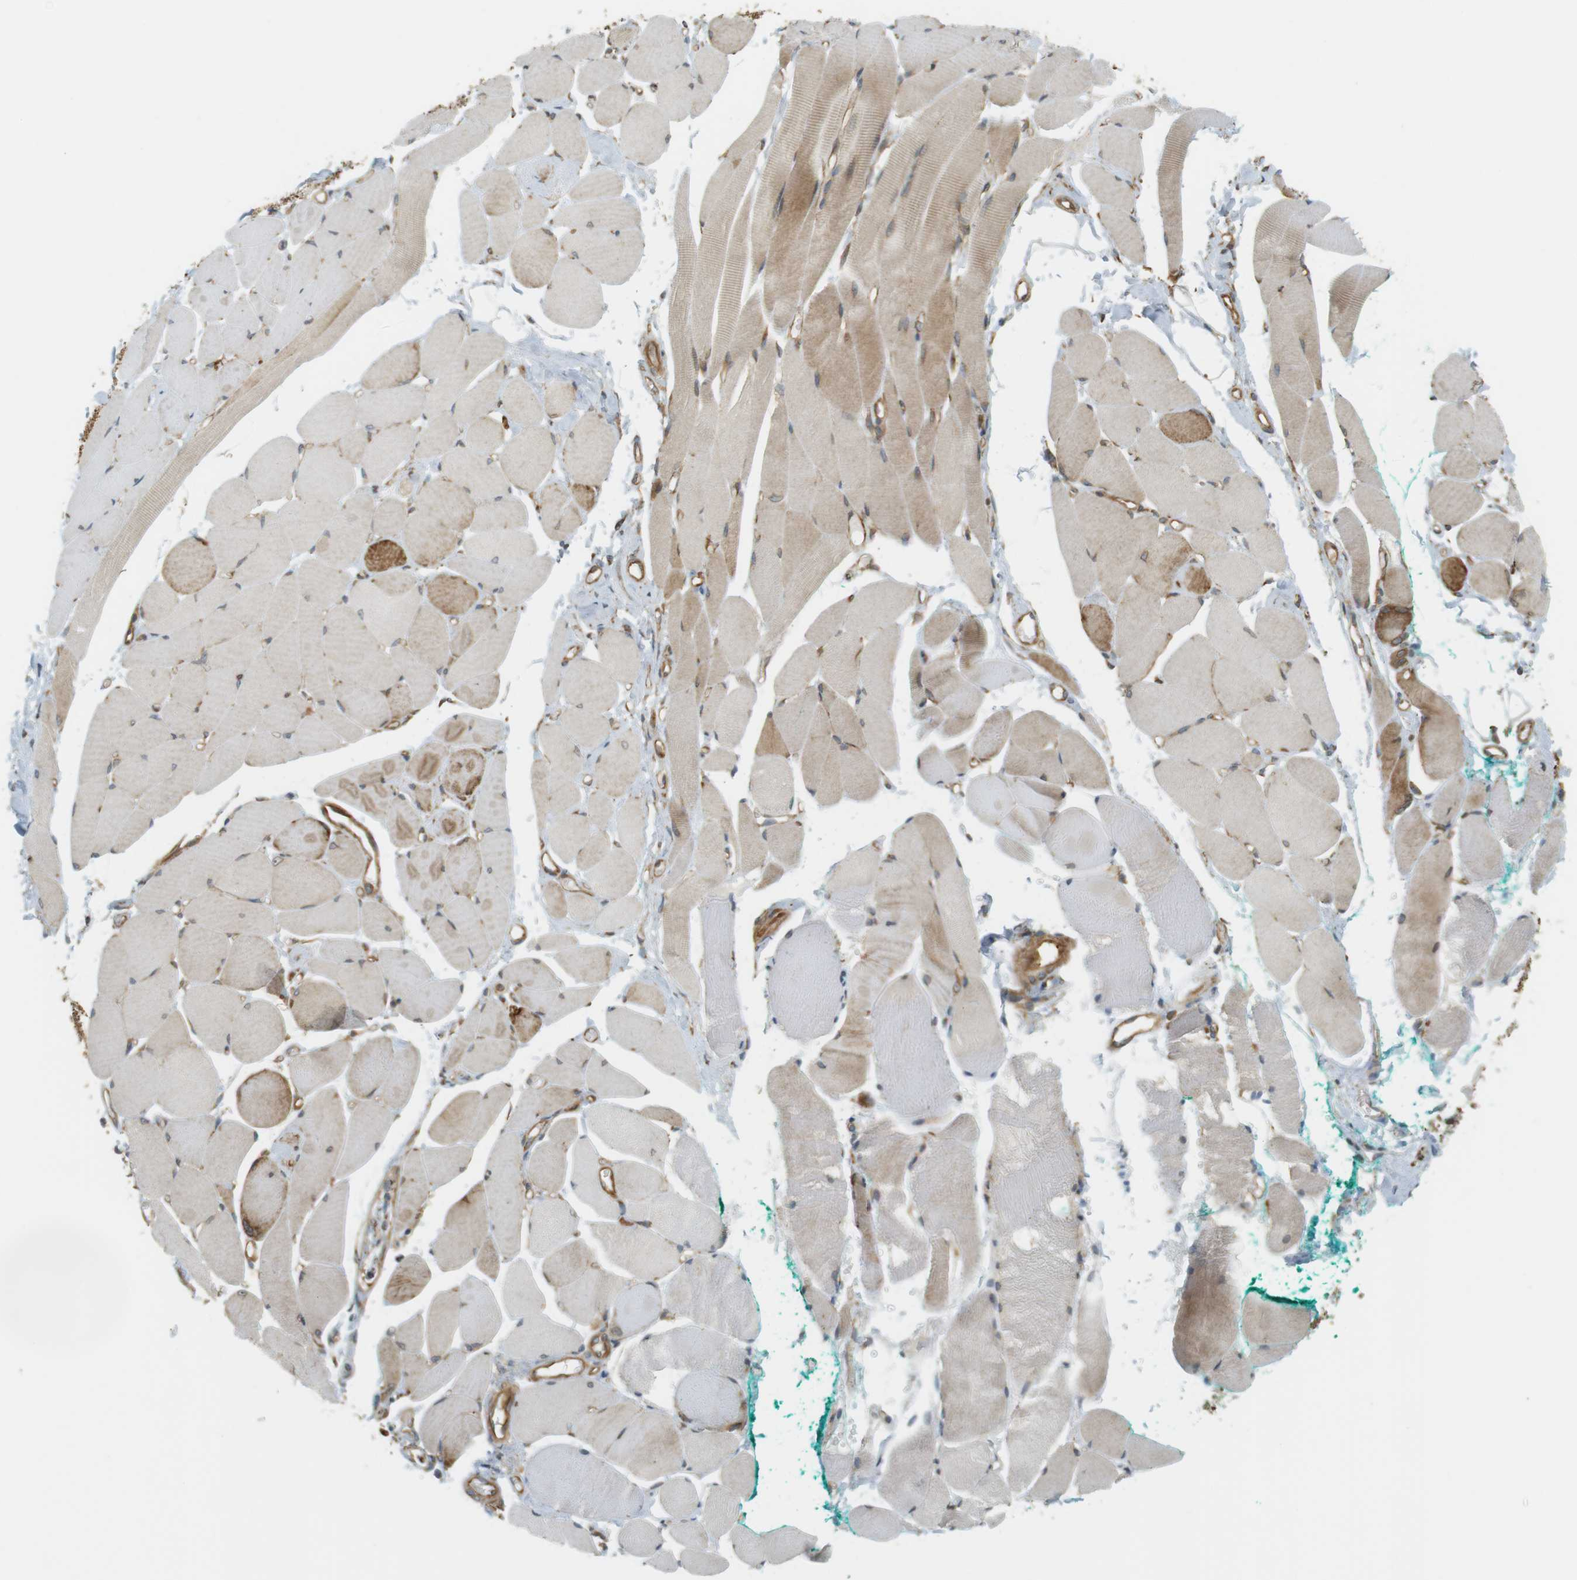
{"staining": {"intensity": "moderate", "quantity": "<25%", "location": "cytoplasmic/membranous"}, "tissue": "skeletal muscle", "cell_type": "Myocytes", "image_type": "normal", "snomed": [{"axis": "morphology", "description": "Normal tissue, NOS"}, {"axis": "topography", "description": "Skeletal muscle"}, {"axis": "topography", "description": "Peripheral nerve tissue"}], "caption": "This micrograph demonstrates immunohistochemistry staining of benign skeletal muscle, with low moderate cytoplasmic/membranous positivity in approximately <25% of myocytes.", "gene": "PA2G4", "patient": {"sex": "female", "age": 84}}